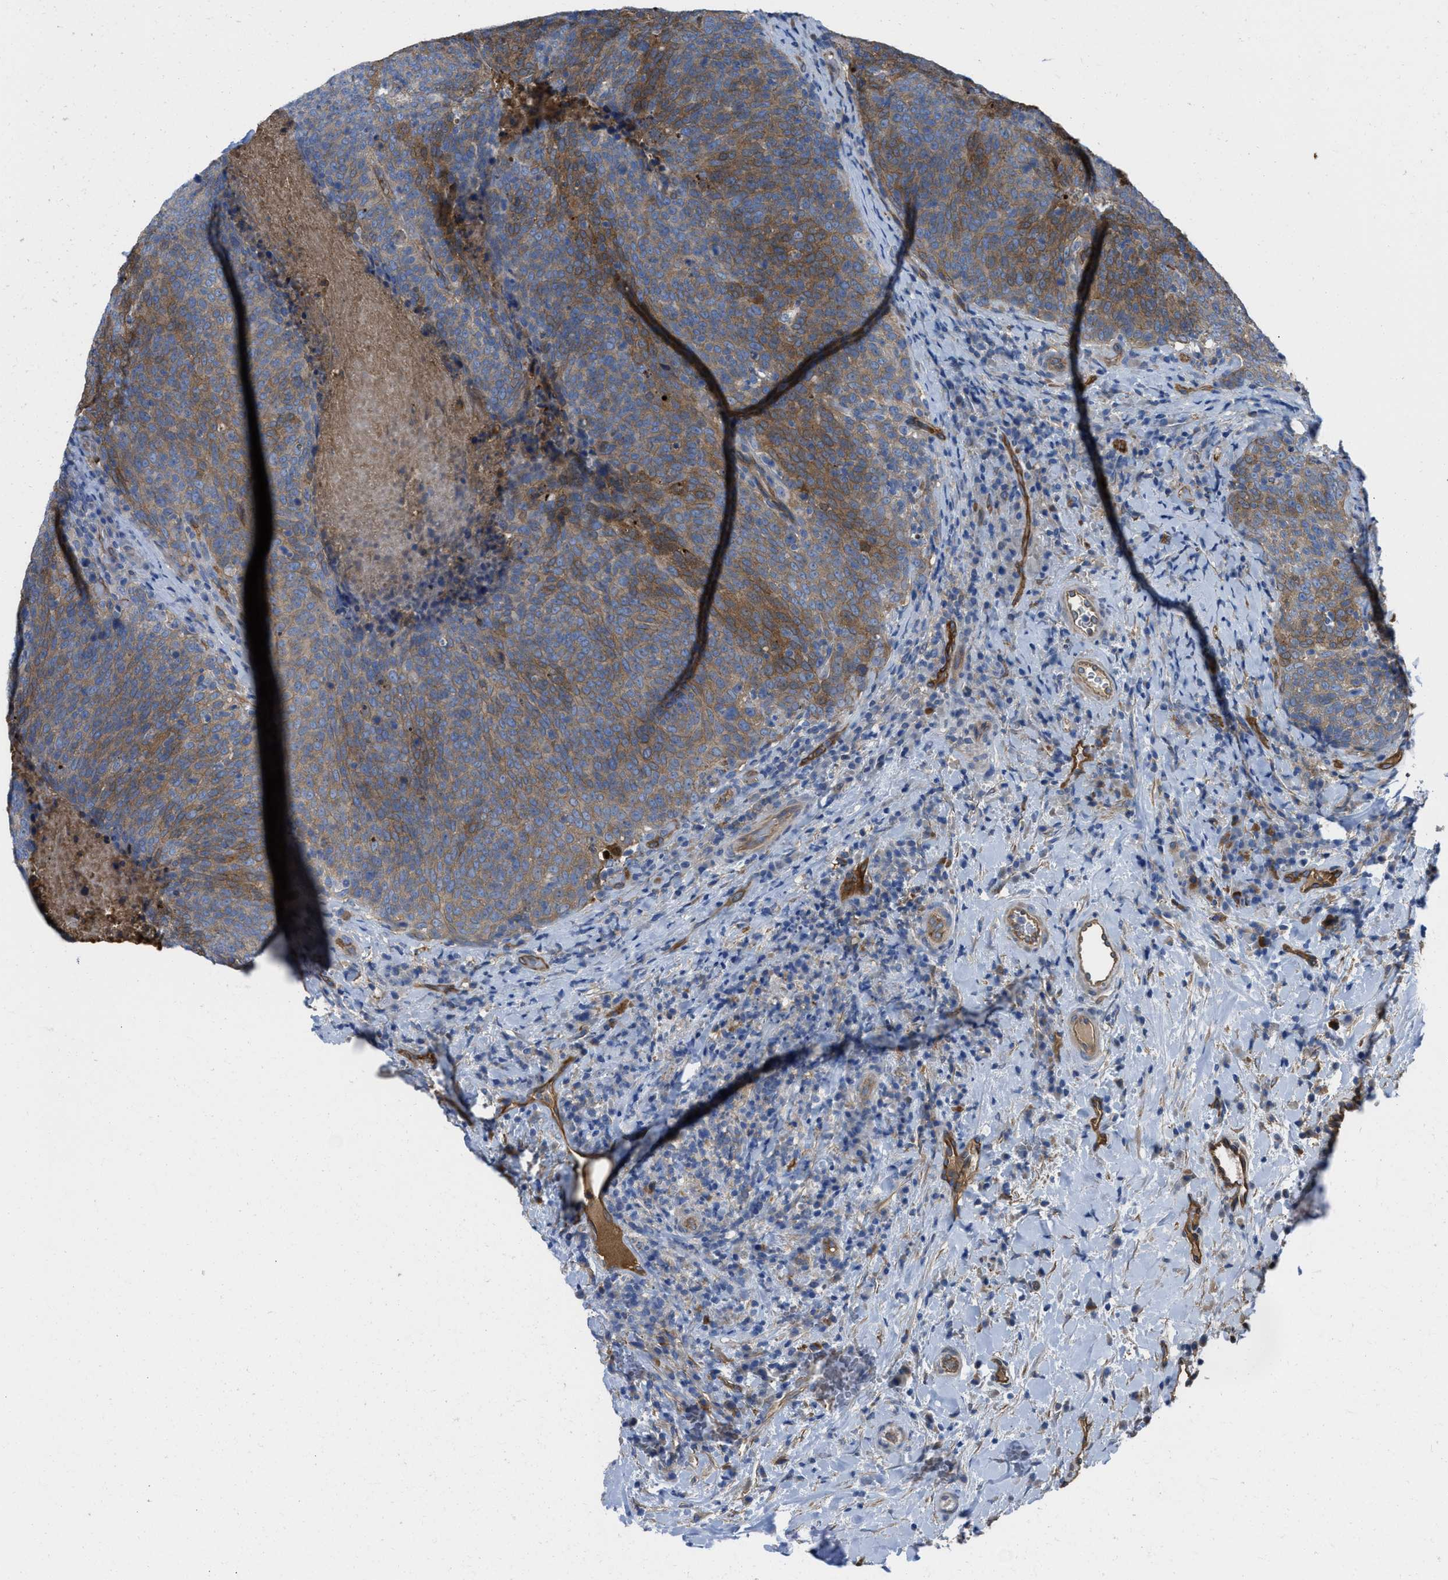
{"staining": {"intensity": "moderate", "quantity": ">75%", "location": "cytoplasmic/membranous"}, "tissue": "head and neck cancer", "cell_type": "Tumor cells", "image_type": "cancer", "snomed": [{"axis": "morphology", "description": "Squamous cell carcinoma, NOS"}, {"axis": "morphology", "description": "Squamous cell carcinoma, metastatic, NOS"}, {"axis": "topography", "description": "Lymph node"}, {"axis": "topography", "description": "Head-Neck"}], "caption": "The histopathology image exhibits immunohistochemical staining of head and neck cancer (squamous cell carcinoma). There is moderate cytoplasmic/membranous positivity is seen in approximately >75% of tumor cells.", "gene": "TRIOBP", "patient": {"sex": "male", "age": 62}}